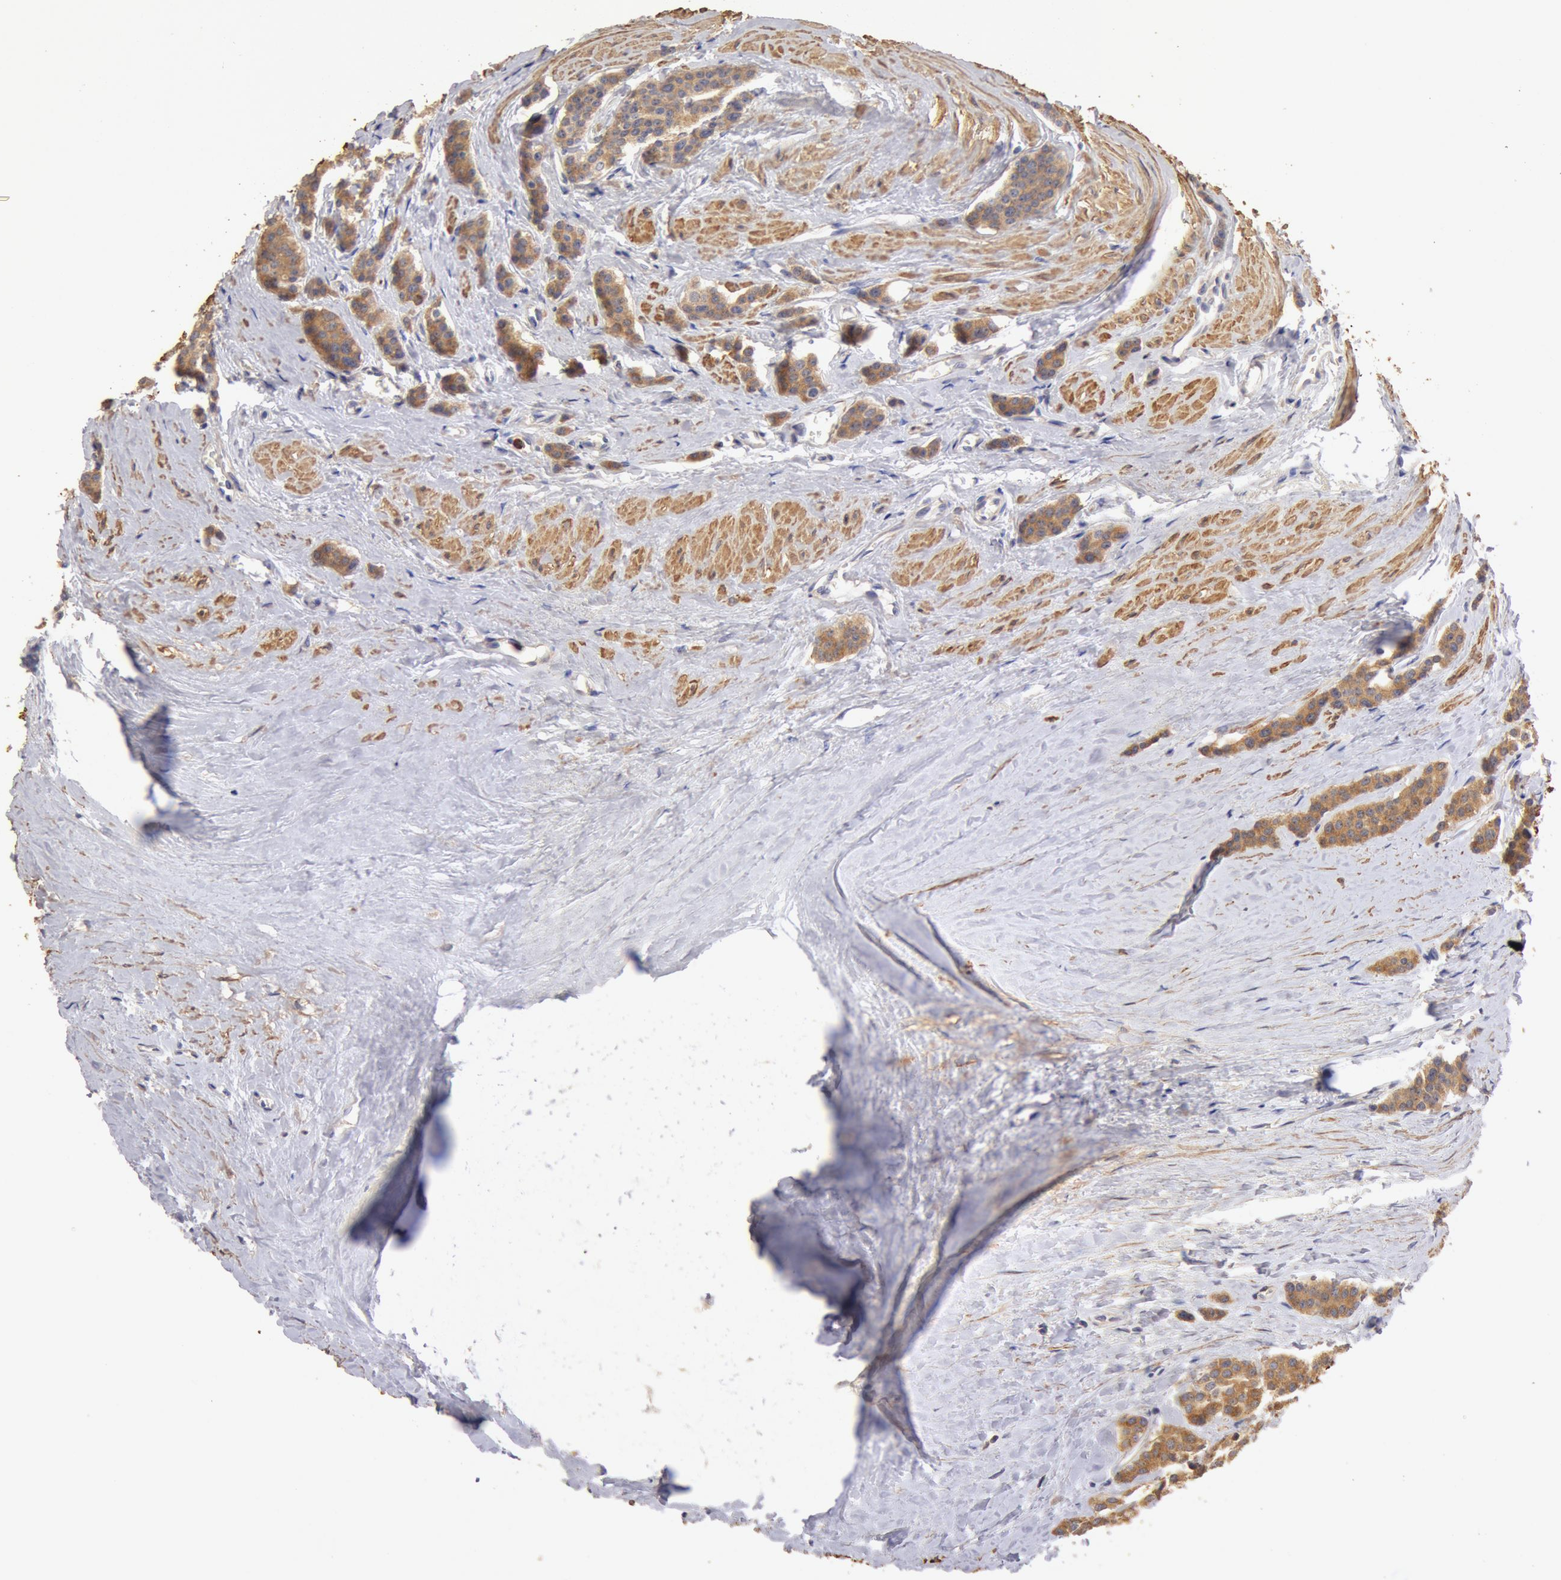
{"staining": {"intensity": "moderate", "quantity": ">75%", "location": "cytoplasmic/membranous"}, "tissue": "carcinoid", "cell_type": "Tumor cells", "image_type": "cancer", "snomed": [{"axis": "morphology", "description": "Carcinoid, malignant, NOS"}, {"axis": "topography", "description": "Small intestine"}], "caption": "Carcinoid stained for a protein reveals moderate cytoplasmic/membranous positivity in tumor cells. (IHC, brightfield microscopy, high magnification).", "gene": "TMED8", "patient": {"sex": "male", "age": 60}}